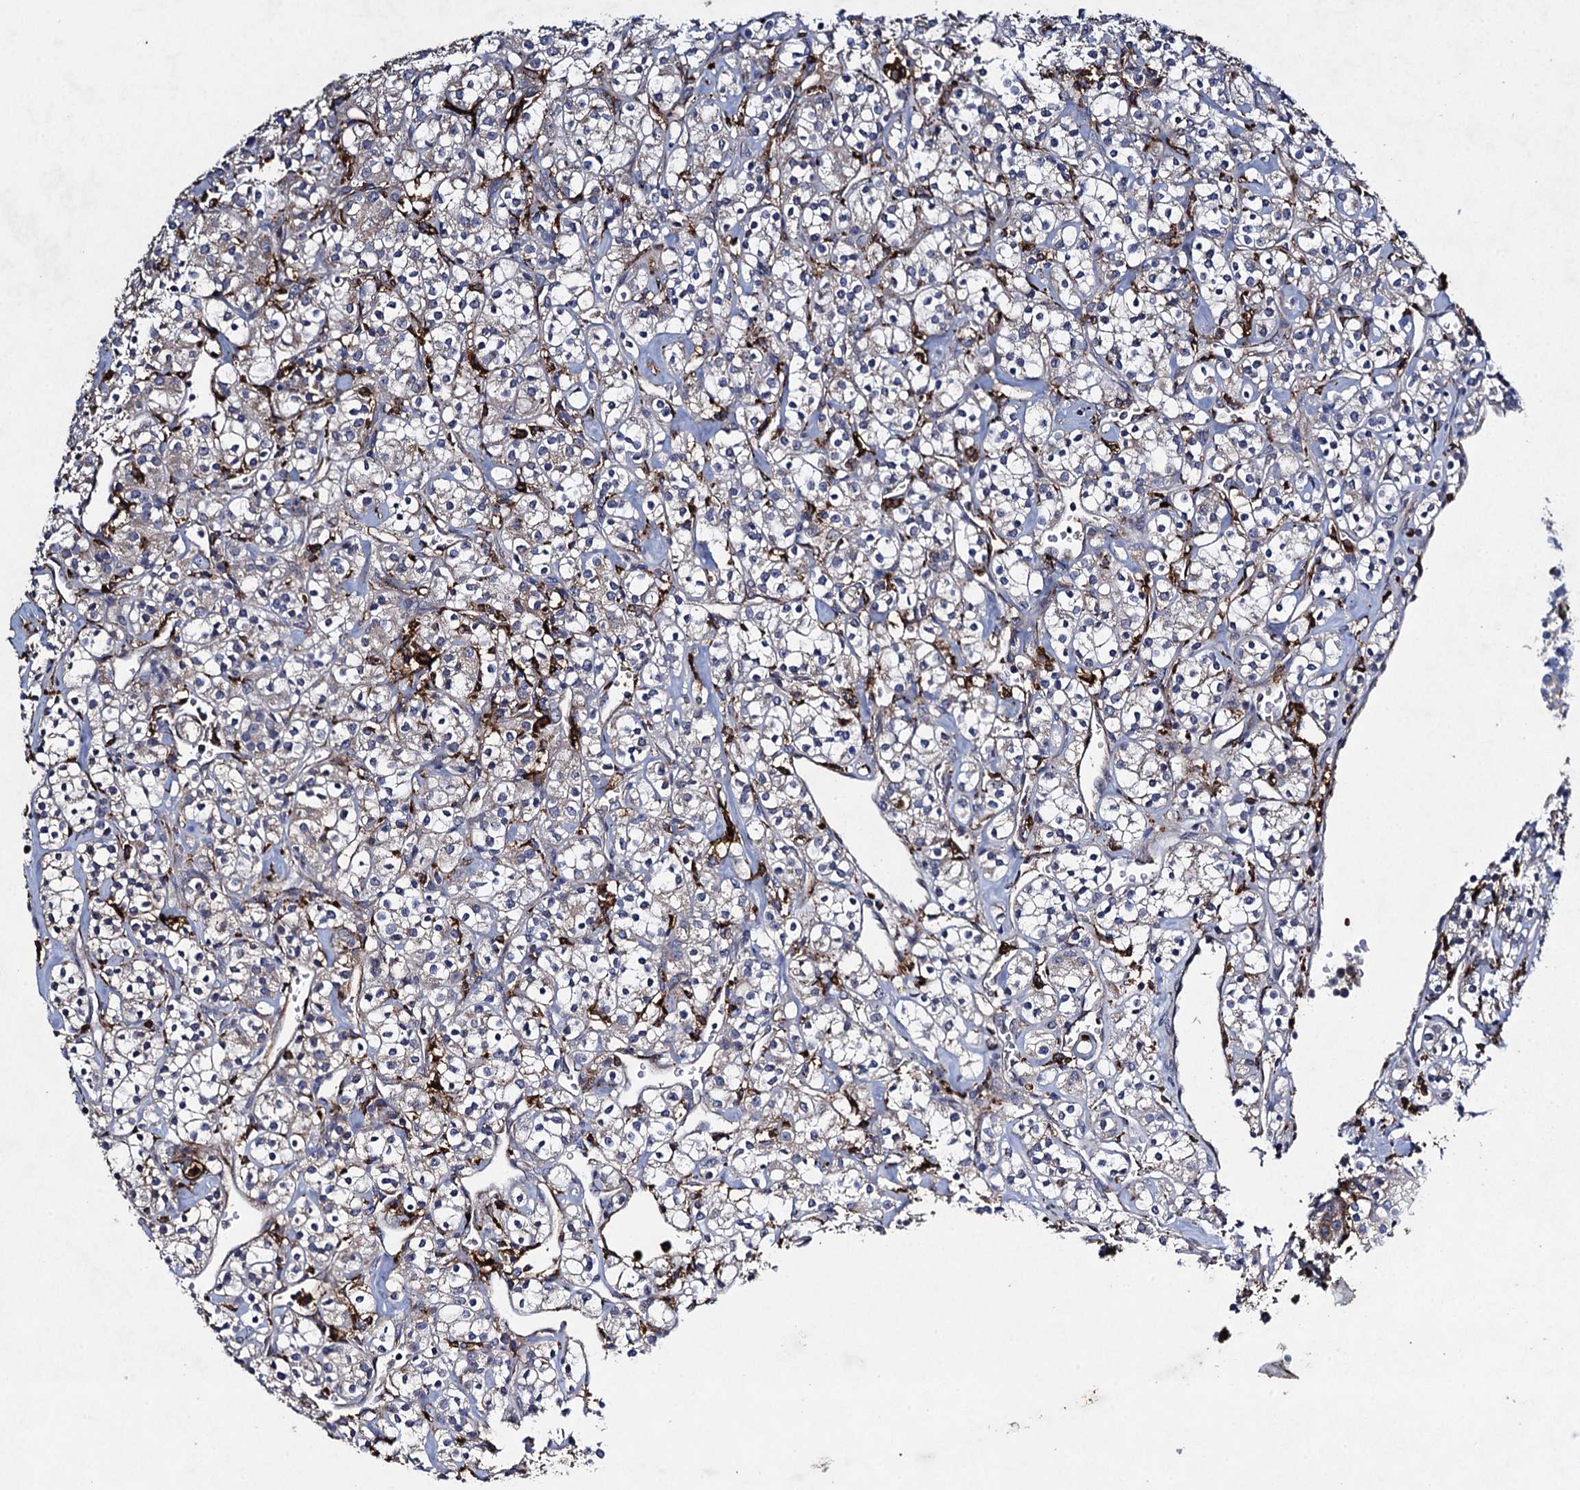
{"staining": {"intensity": "negative", "quantity": "none", "location": "none"}, "tissue": "renal cancer", "cell_type": "Tumor cells", "image_type": "cancer", "snomed": [{"axis": "morphology", "description": "Adenocarcinoma, NOS"}, {"axis": "topography", "description": "Kidney"}], "caption": "Immunohistochemistry (IHC) micrograph of renal cancer stained for a protein (brown), which demonstrates no staining in tumor cells.", "gene": "TXNDC11", "patient": {"sex": "male", "age": 77}}